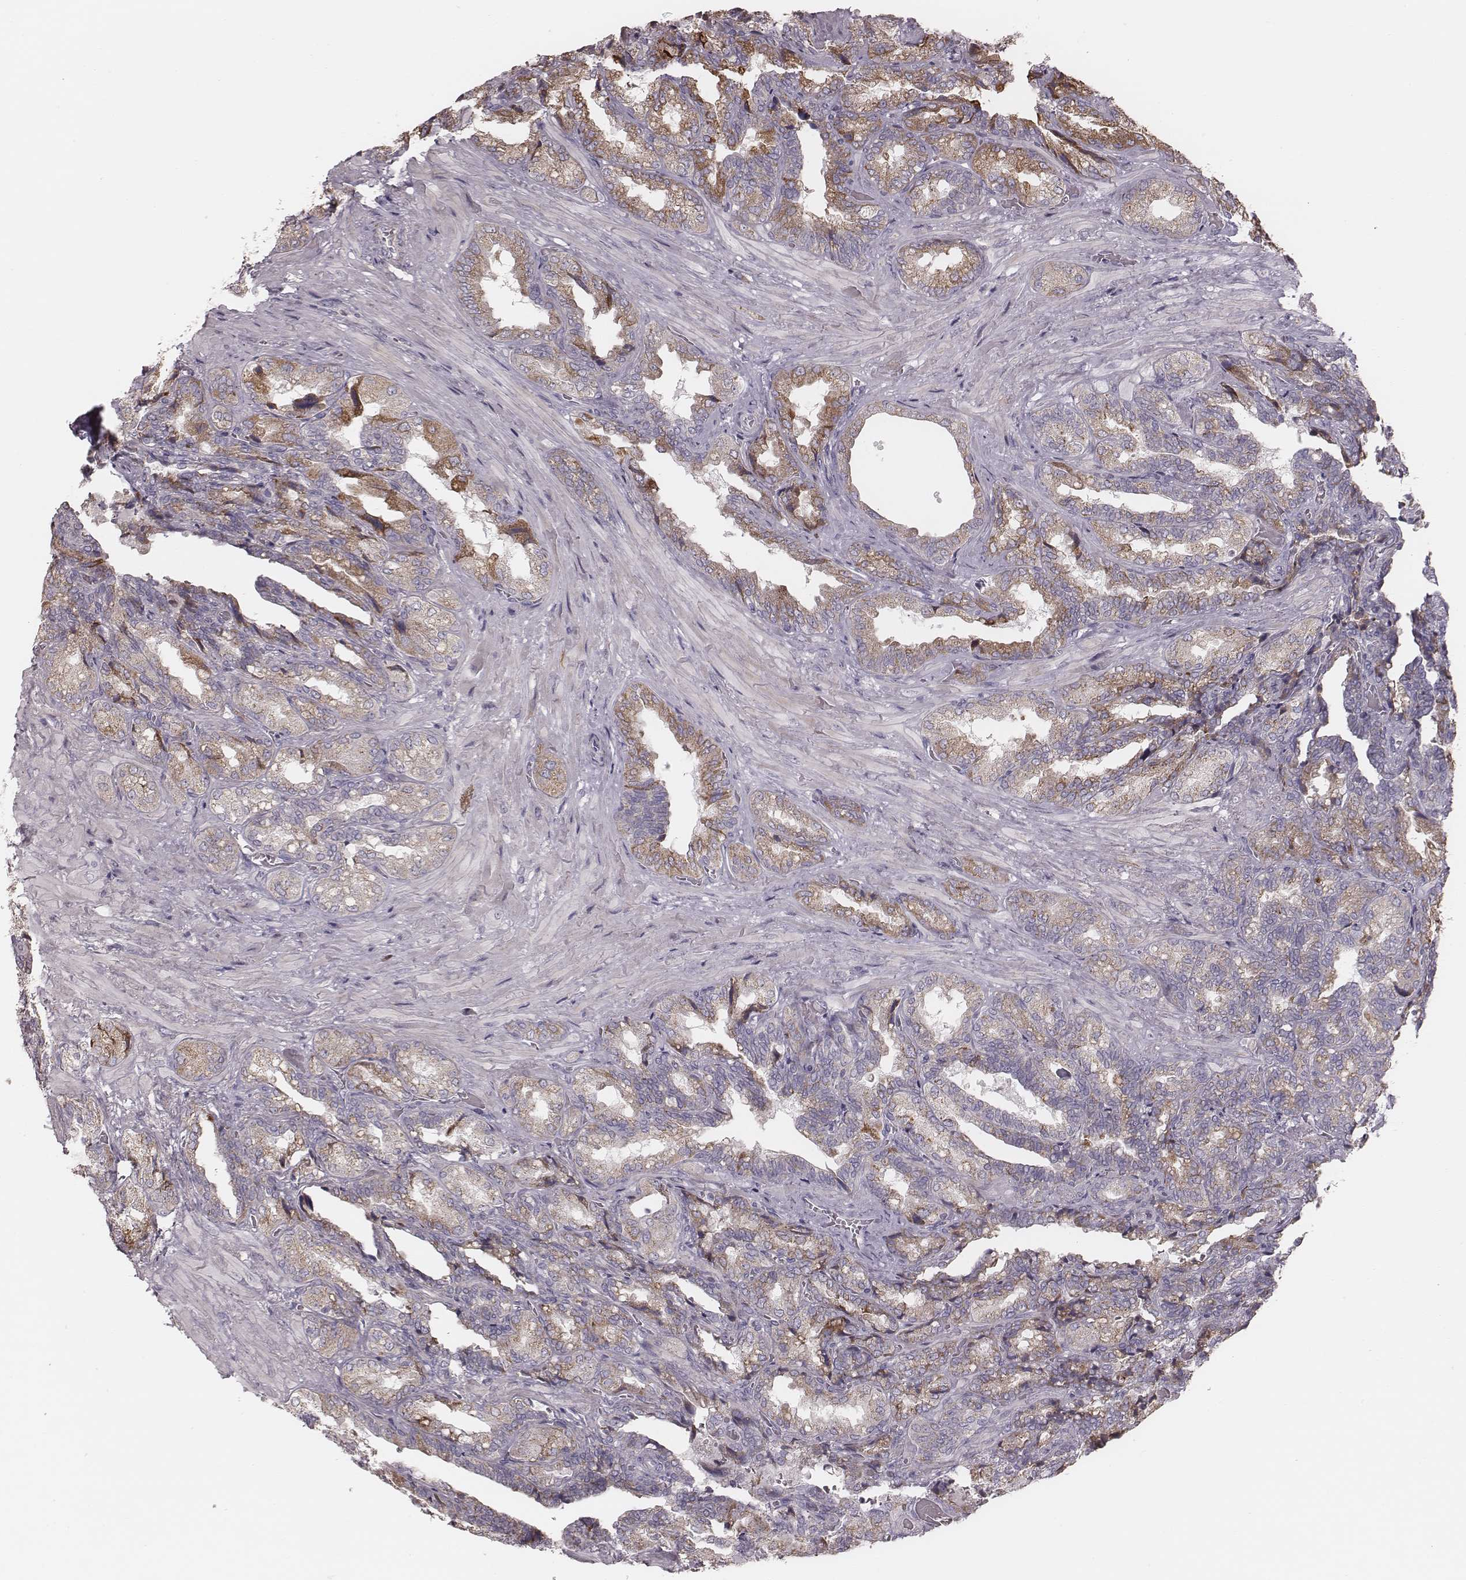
{"staining": {"intensity": "moderate", "quantity": "25%-75%", "location": "cytoplasmic/membranous"}, "tissue": "seminal vesicle", "cell_type": "Glandular cells", "image_type": "normal", "snomed": [{"axis": "morphology", "description": "Normal tissue, NOS"}, {"axis": "topography", "description": "Seminal veicle"}], "caption": "Approximately 25%-75% of glandular cells in normal human seminal vesicle exhibit moderate cytoplasmic/membranous protein expression as visualized by brown immunohistochemical staining.", "gene": "KIF5C", "patient": {"sex": "male", "age": 68}}